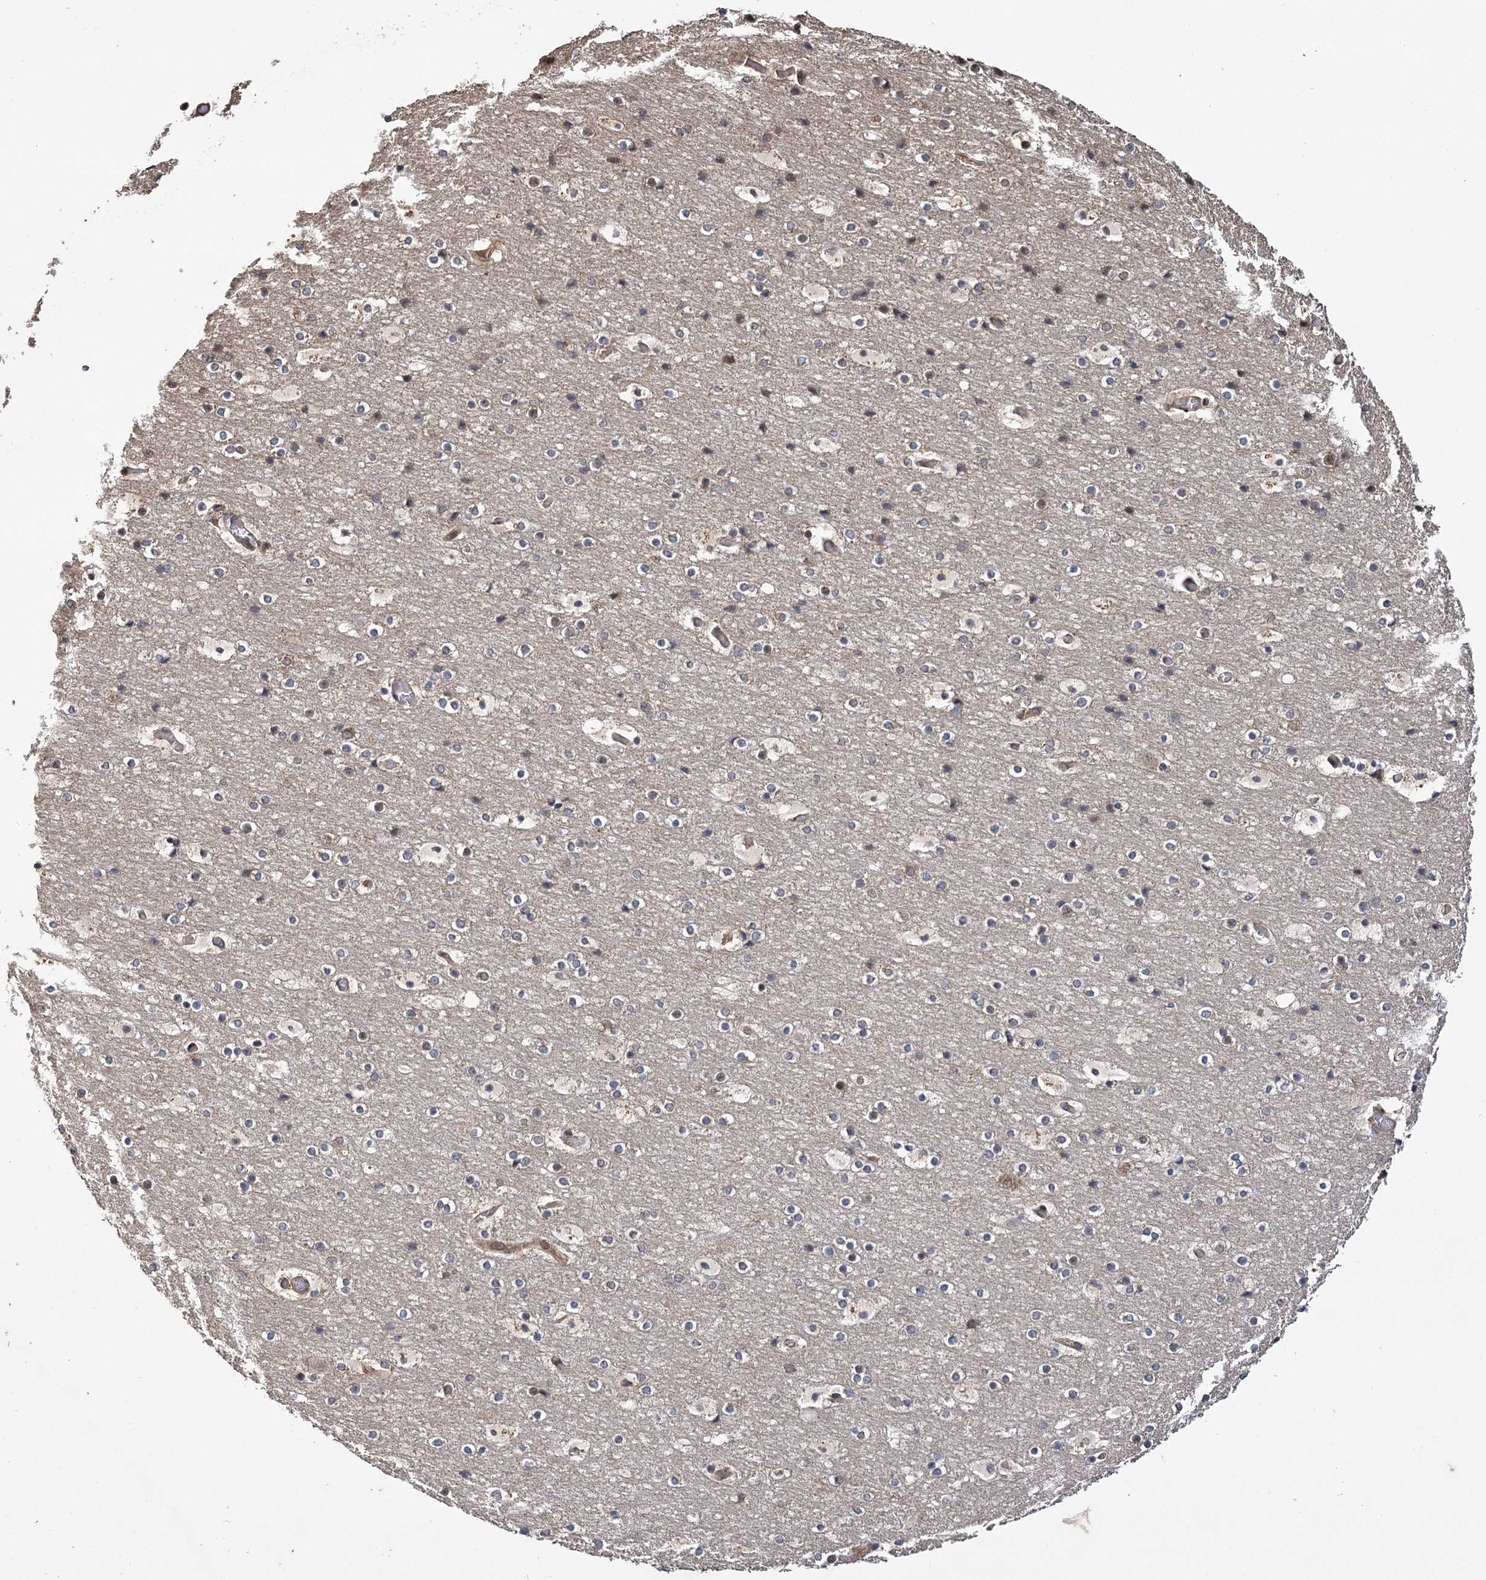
{"staining": {"intensity": "moderate", "quantity": ">75%", "location": "cytoplasmic/membranous"}, "tissue": "cerebral cortex", "cell_type": "Endothelial cells", "image_type": "normal", "snomed": [{"axis": "morphology", "description": "Normal tissue, NOS"}, {"axis": "topography", "description": "Cerebral cortex"}], "caption": "Human cerebral cortex stained for a protein (brown) demonstrates moderate cytoplasmic/membranous positive positivity in about >75% of endothelial cells.", "gene": "LSS", "patient": {"sex": "male", "age": 57}}